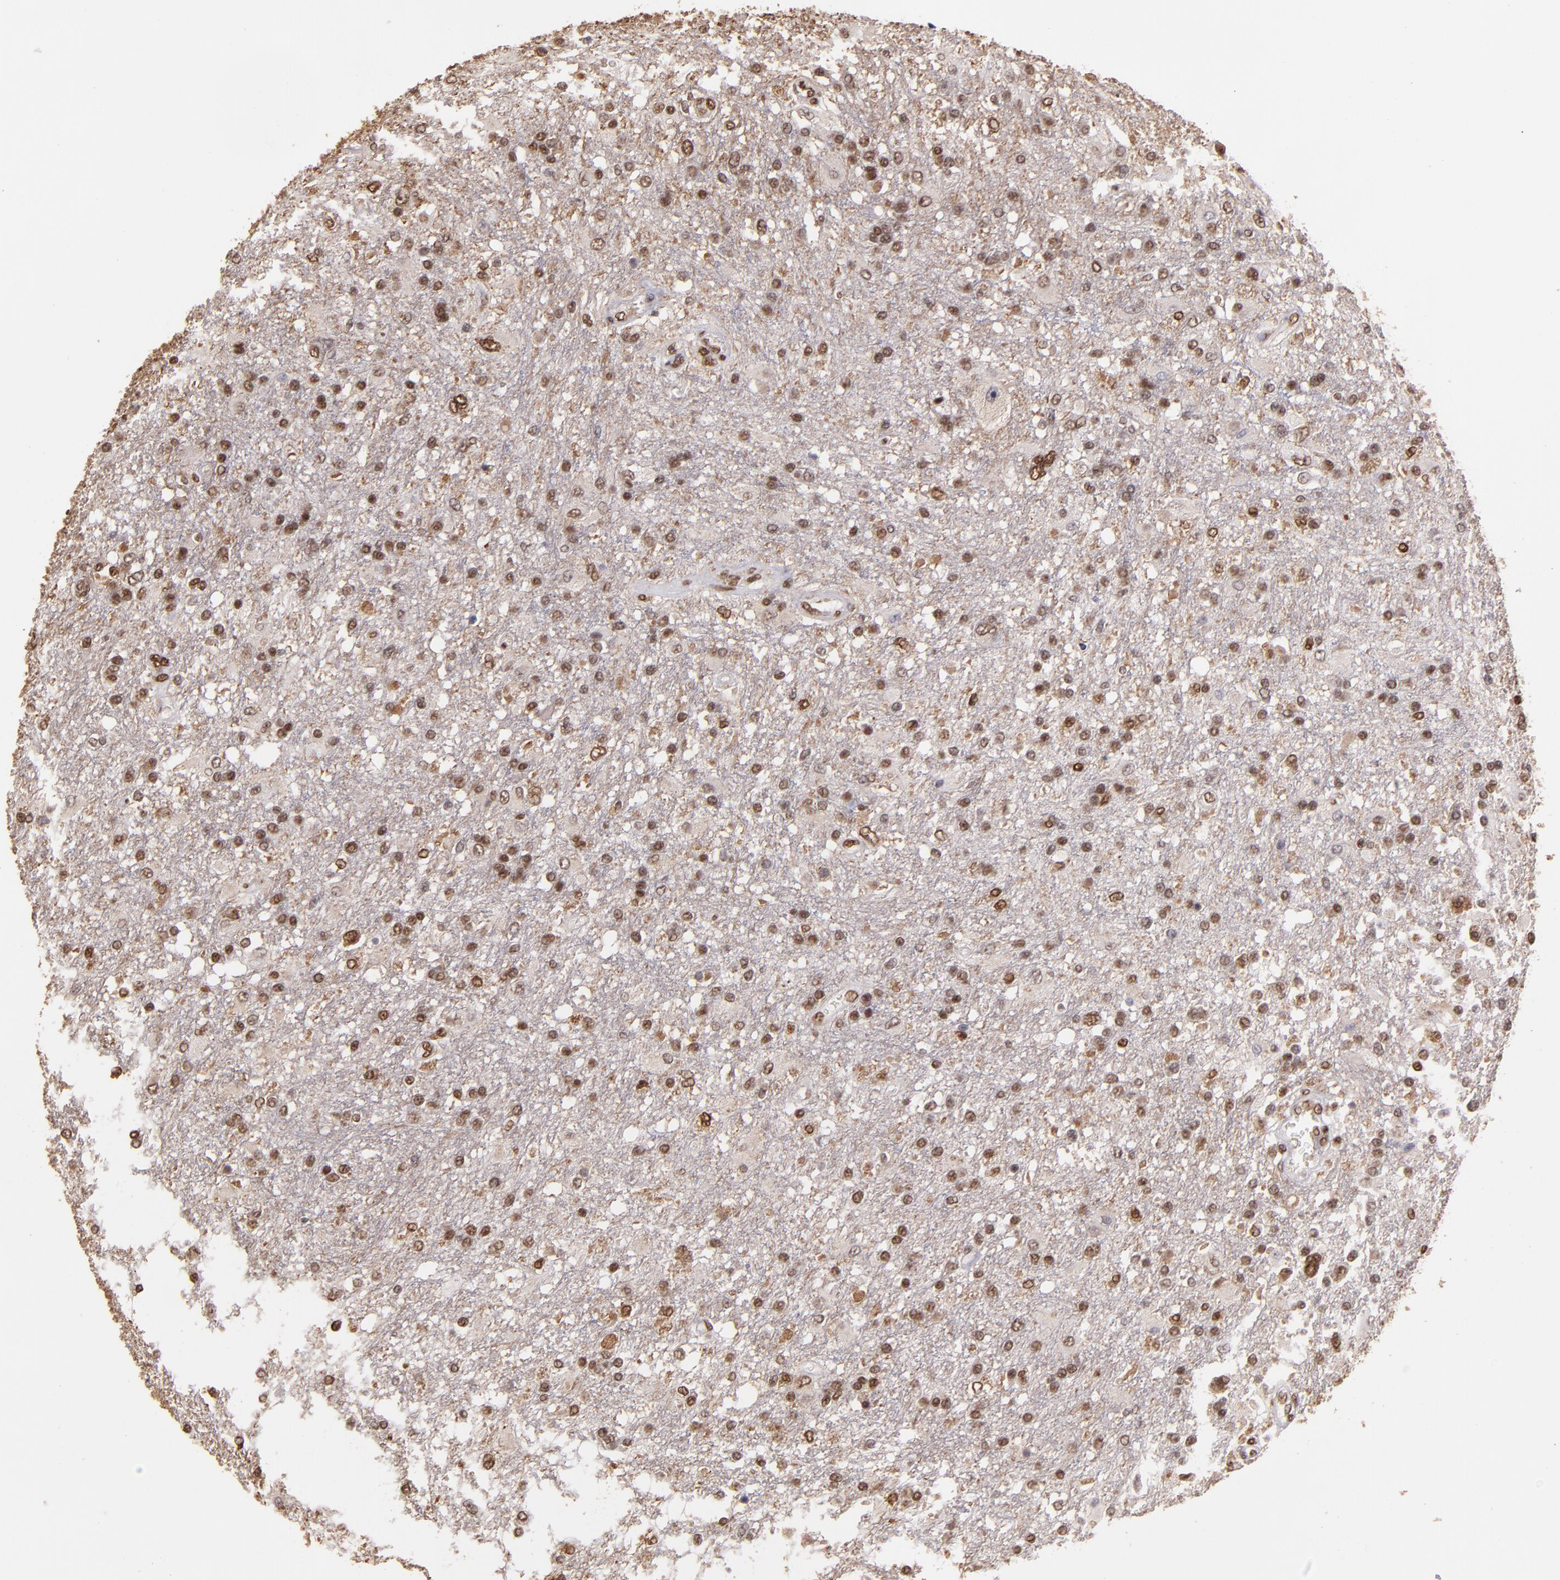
{"staining": {"intensity": "weak", "quantity": ">75%", "location": "nuclear"}, "tissue": "glioma", "cell_type": "Tumor cells", "image_type": "cancer", "snomed": [{"axis": "morphology", "description": "Glioma, malignant, High grade"}, {"axis": "topography", "description": "Cerebral cortex"}], "caption": "Malignant high-grade glioma tissue demonstrates weak nuclear staining in approximately >75% of tumor cells", "gene": "SP1", "patient": {"sex": "male", "age": 79}}